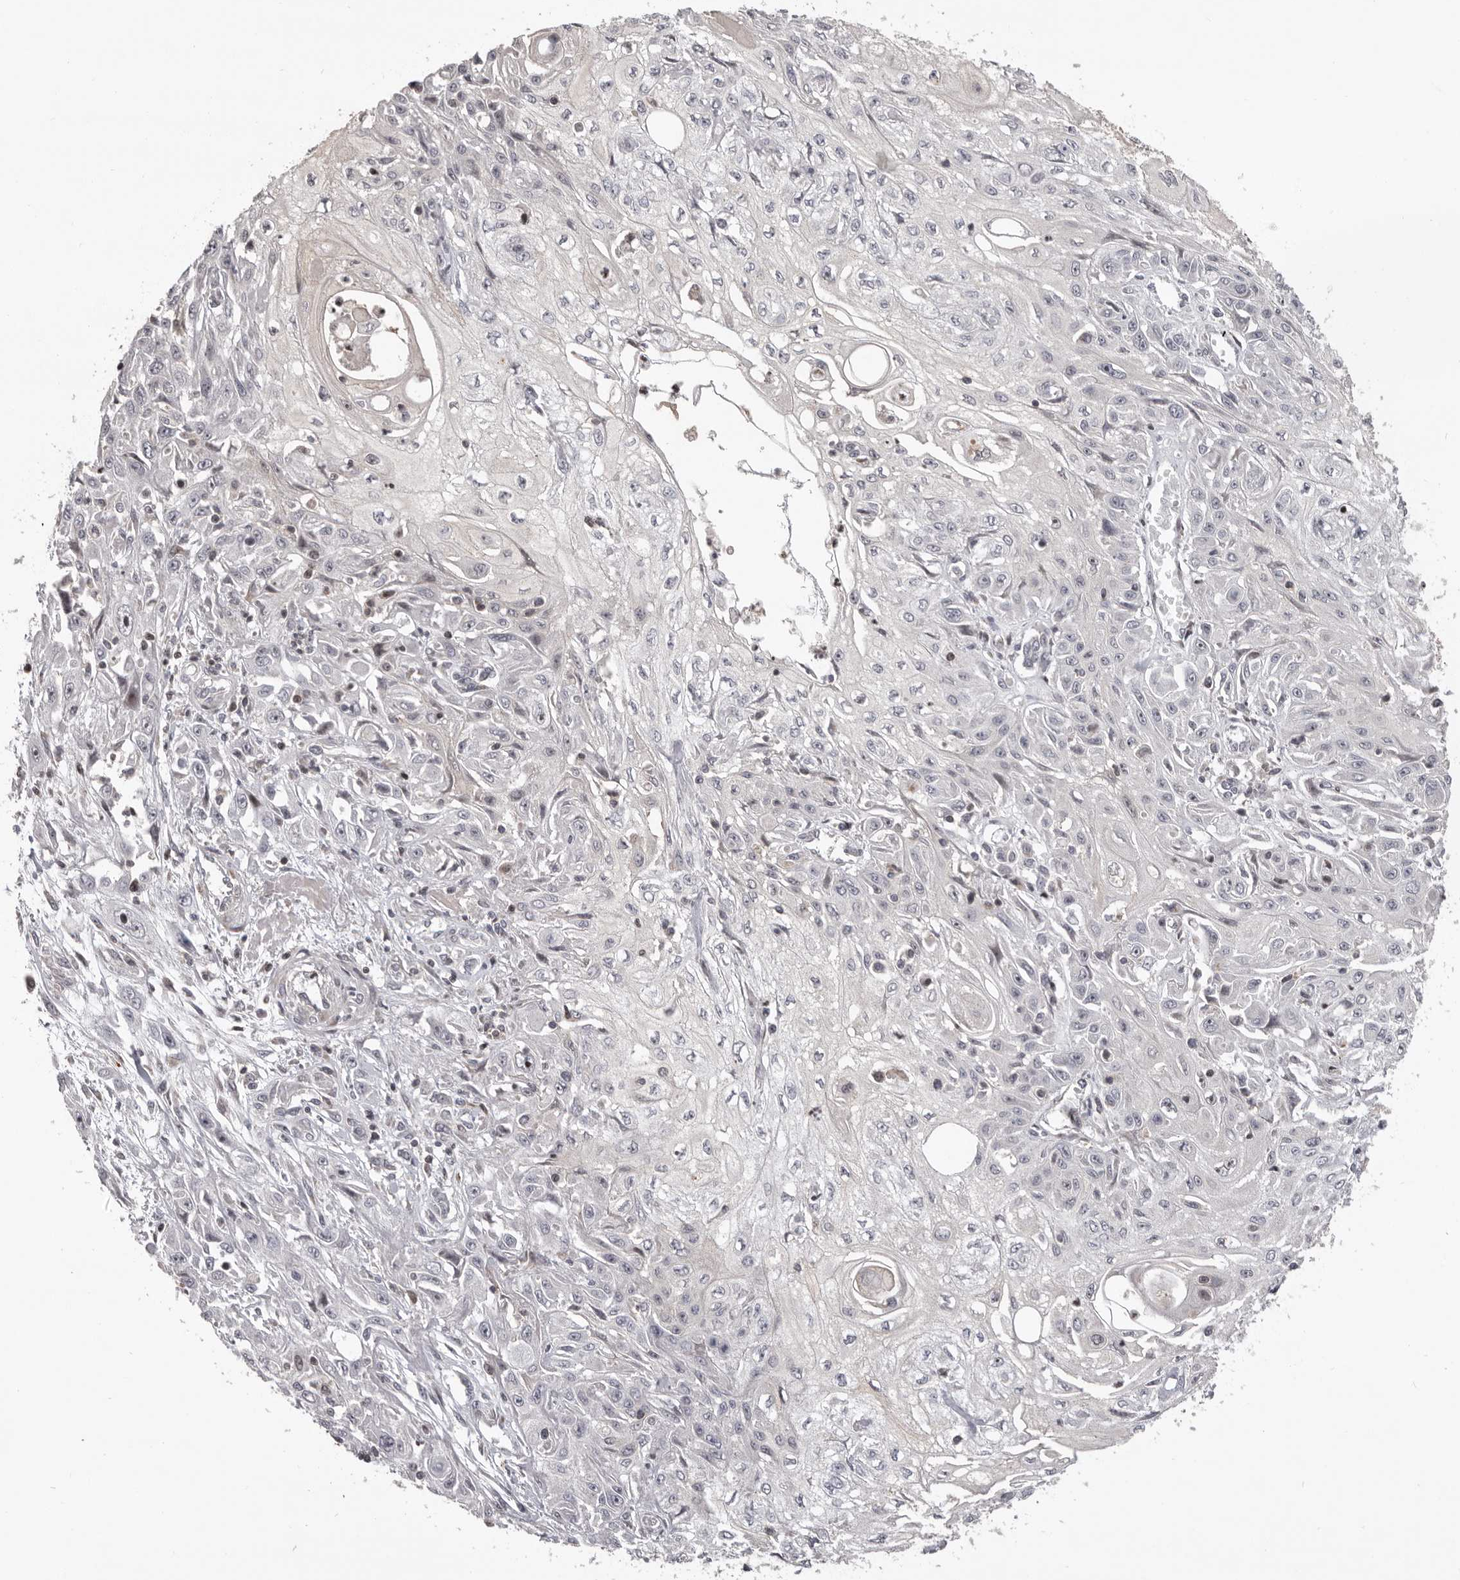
{"staining": {"intensity": "weak", "quantity": "<25%", "location": "nuclear"}, "tissue": "skin cancer", "cell_type": "Tumor cells", "image_type": "cancer", "snomed": [{"axis": "morphology", "description": "Squamous cell carcinoma, NOS"}, {"axis": "morphology", "description": "Squamous cell carcinoma, metastatic, NOS"}, {"axis": "topography", "description": "Skin"}, {"axis": "topography", "description": "Lymph node"}], "caption": "This is a photomicrograph of immunohistochemistry staining of skin squamous cell carcinoma, which shows no expression in tumor cells.", "gene": "AZIN1", "patient": {"sex": "male", "age": 75}}